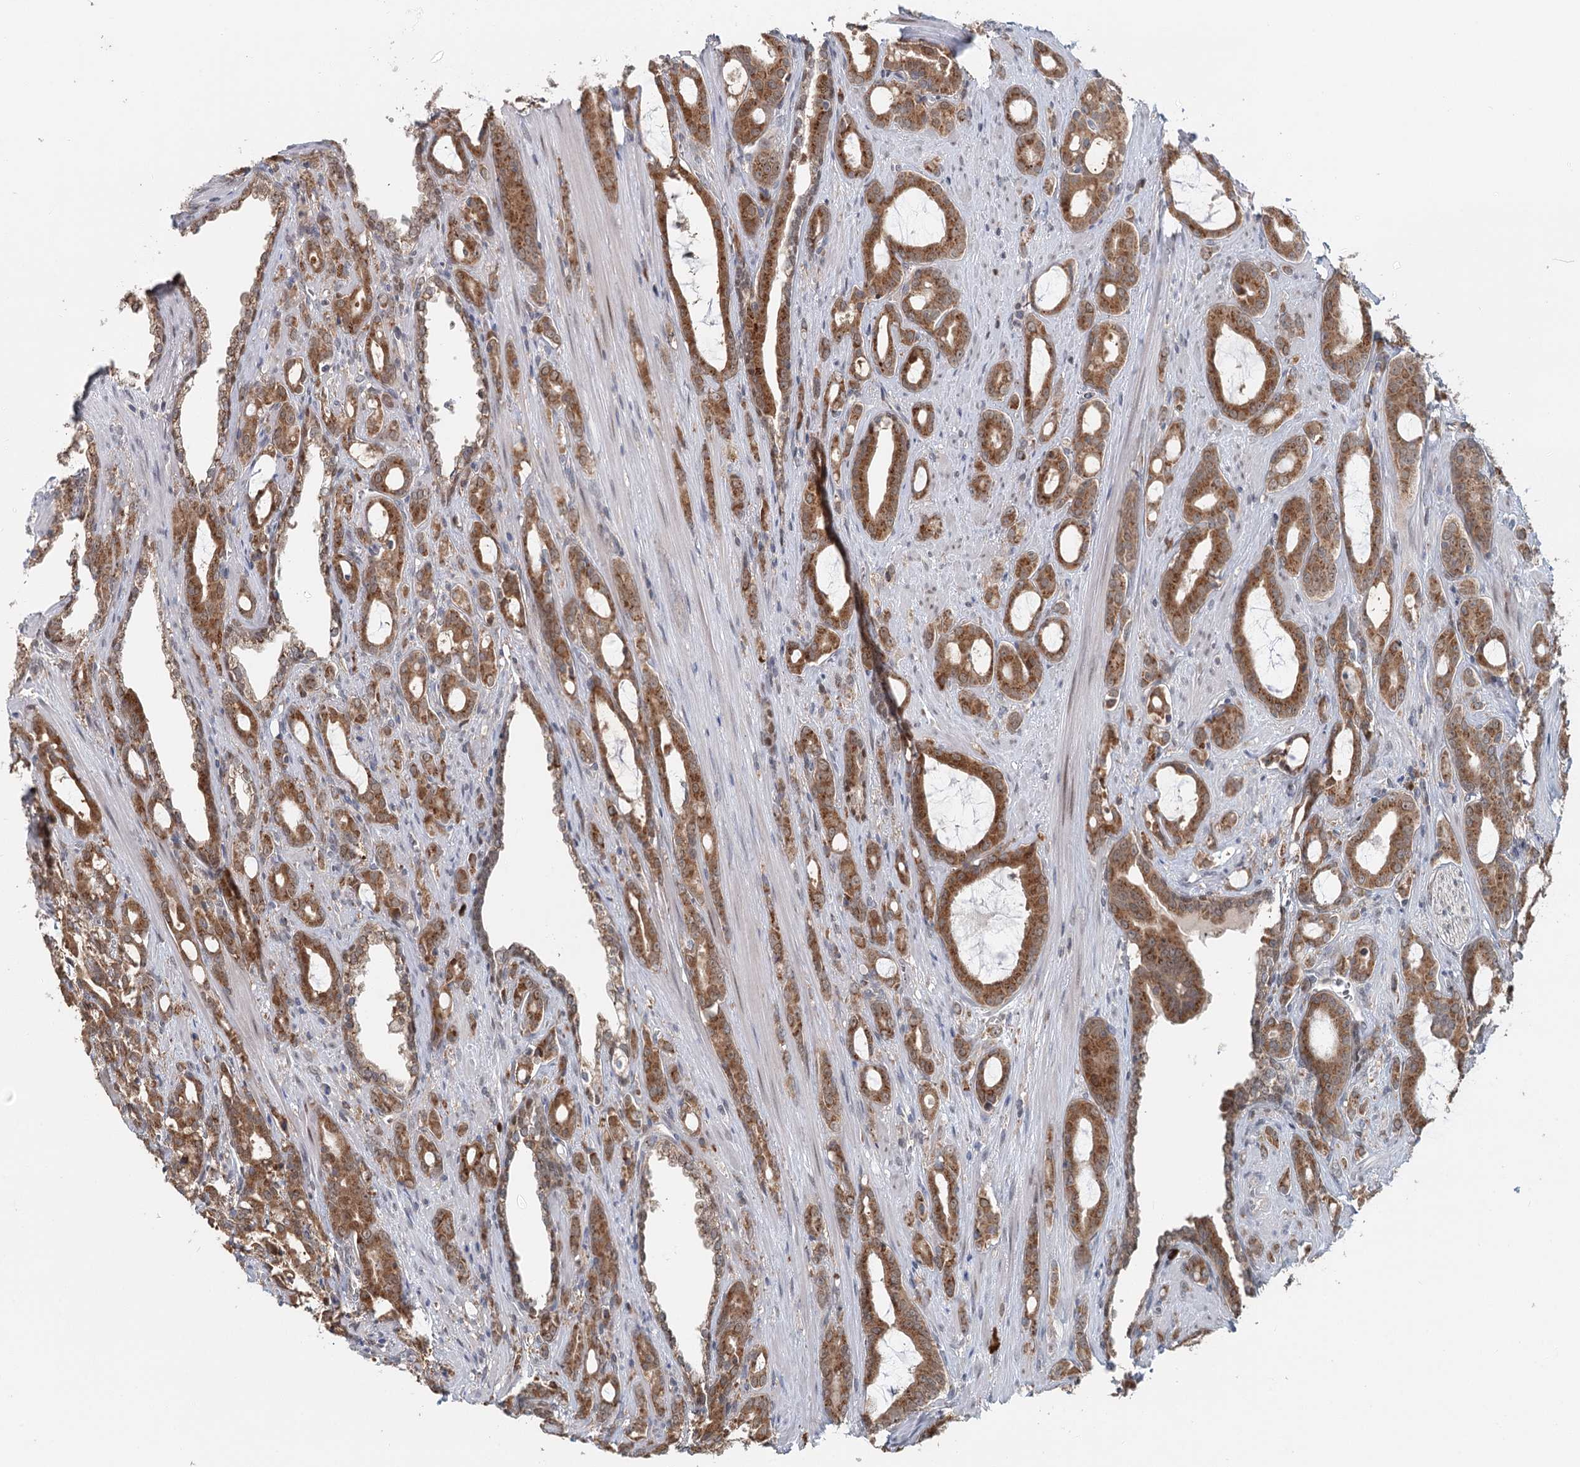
{"staining": {"intensity": "moderate", "quantity": ">75%", "location": "cytoplasmic/membranous"}, "tissue": "prostate cancer", "cell_type": "Tumor cells", "image_type": "cancer", "snomed": [{"axis": "morphology", "description": "Adenocarcinoma, High grade"}, {"axis": "topography", "description": "Prostate"}], "caption": "The immunohistochemical stain highlights moderate cytoplasmic/membranous positivity in tumor cells of prostate cancer tissue.", "gene": "ADK", "patient": {"sex": "male", "age": 72}}